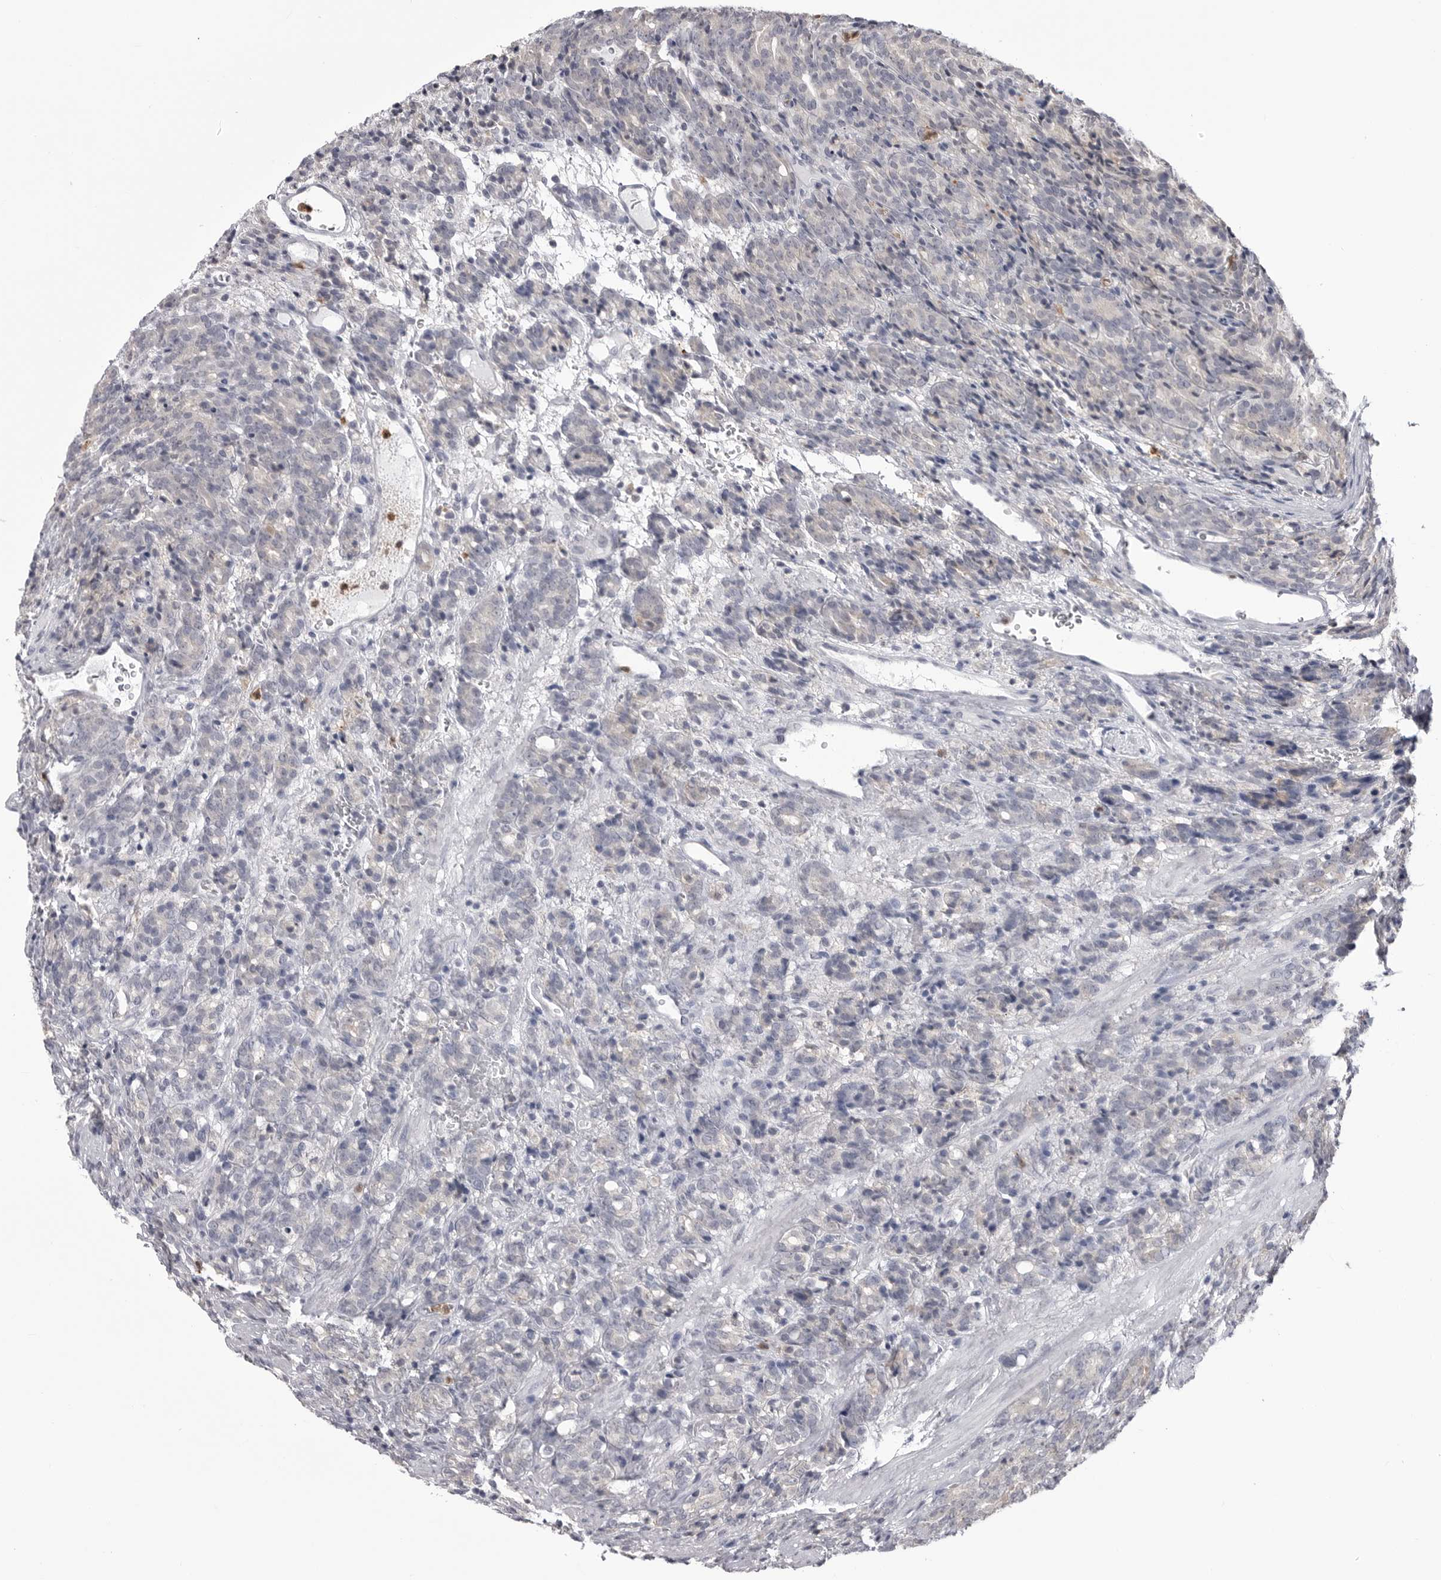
{"staining": {"intensity": "negative", "quantity": "none", "location": "none"}, "tissue": "prostate cancer", "cell_type": "Tumor cells", "image_type": "cancer", "snomed": [{"axis": "morphology", "description": "Adenocarcinoma, High grade"}, {"axis": "topography", "description": "Prostate"}], "caption": "Immunohistochemical staining of human prostate cancer shows no significant staining in tumor cells. (Brightfield microscopy of DAB (3,3'-diaminobenzidine) immunohistochemistry at high magnification).", "gene": "STAP2", "patient": {"sex": "male", "age": 62}}